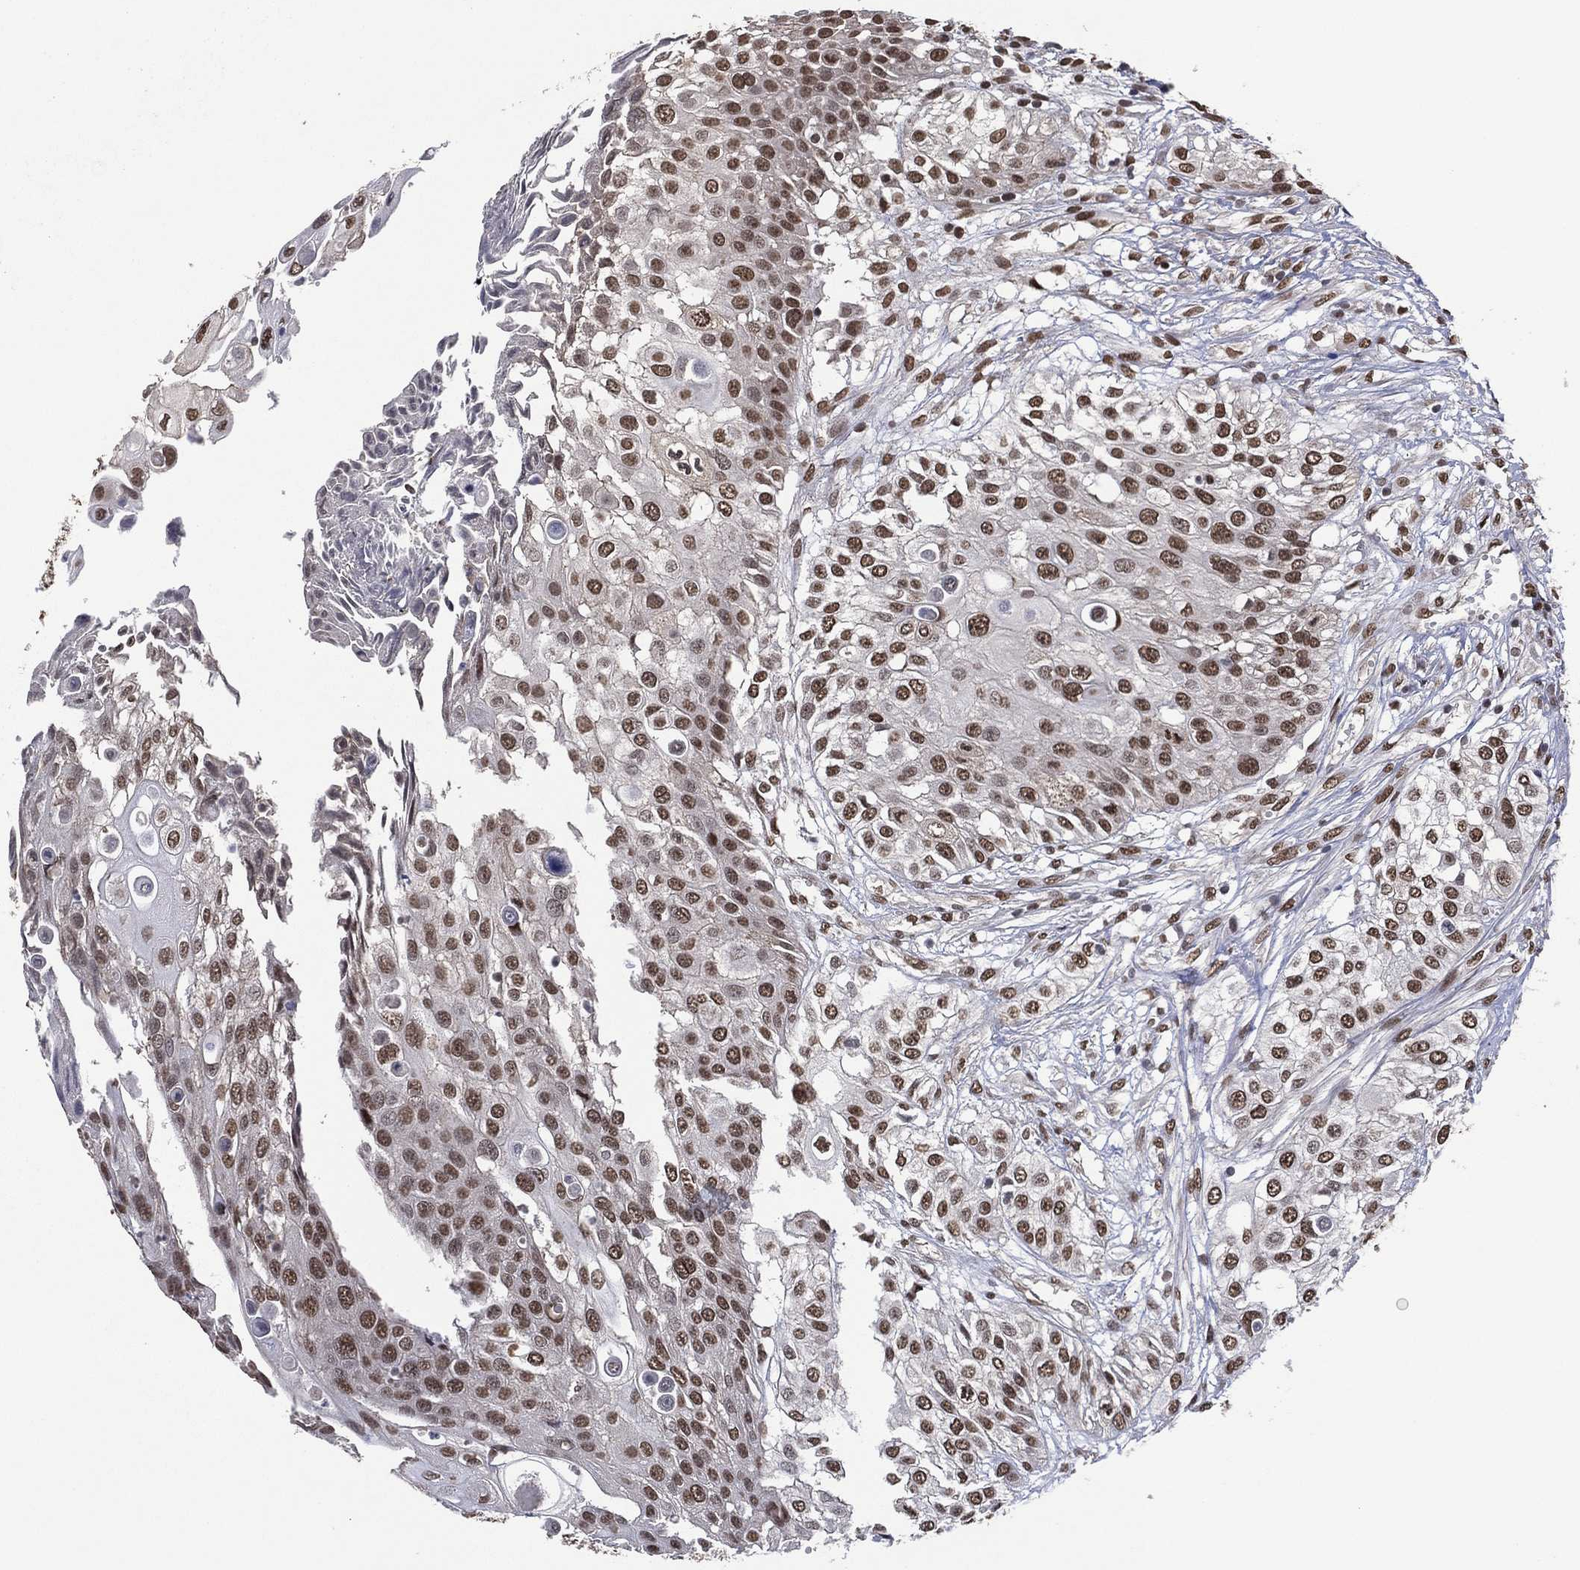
{"staining": {"intensity": "moderate", "quantity": ">75%", "location": "nuclear"}, "tissue": "urothelial cancer", "cell_type": "Tumor cells", "image_type": "cancer", "snomed": [{"axis": "morphology", "description": "Urothelial carcinoma, High grade"}, {"axis": "topography", "description": "Urinary bladder"}], "caption": "The photomicrograph exhibits a brown stain indicating the presence of a protein in the nuclear of tumor cells in urothelial cancer.", "gene": "EHMT1", "patient": {"sex": "female", "age": 79}}